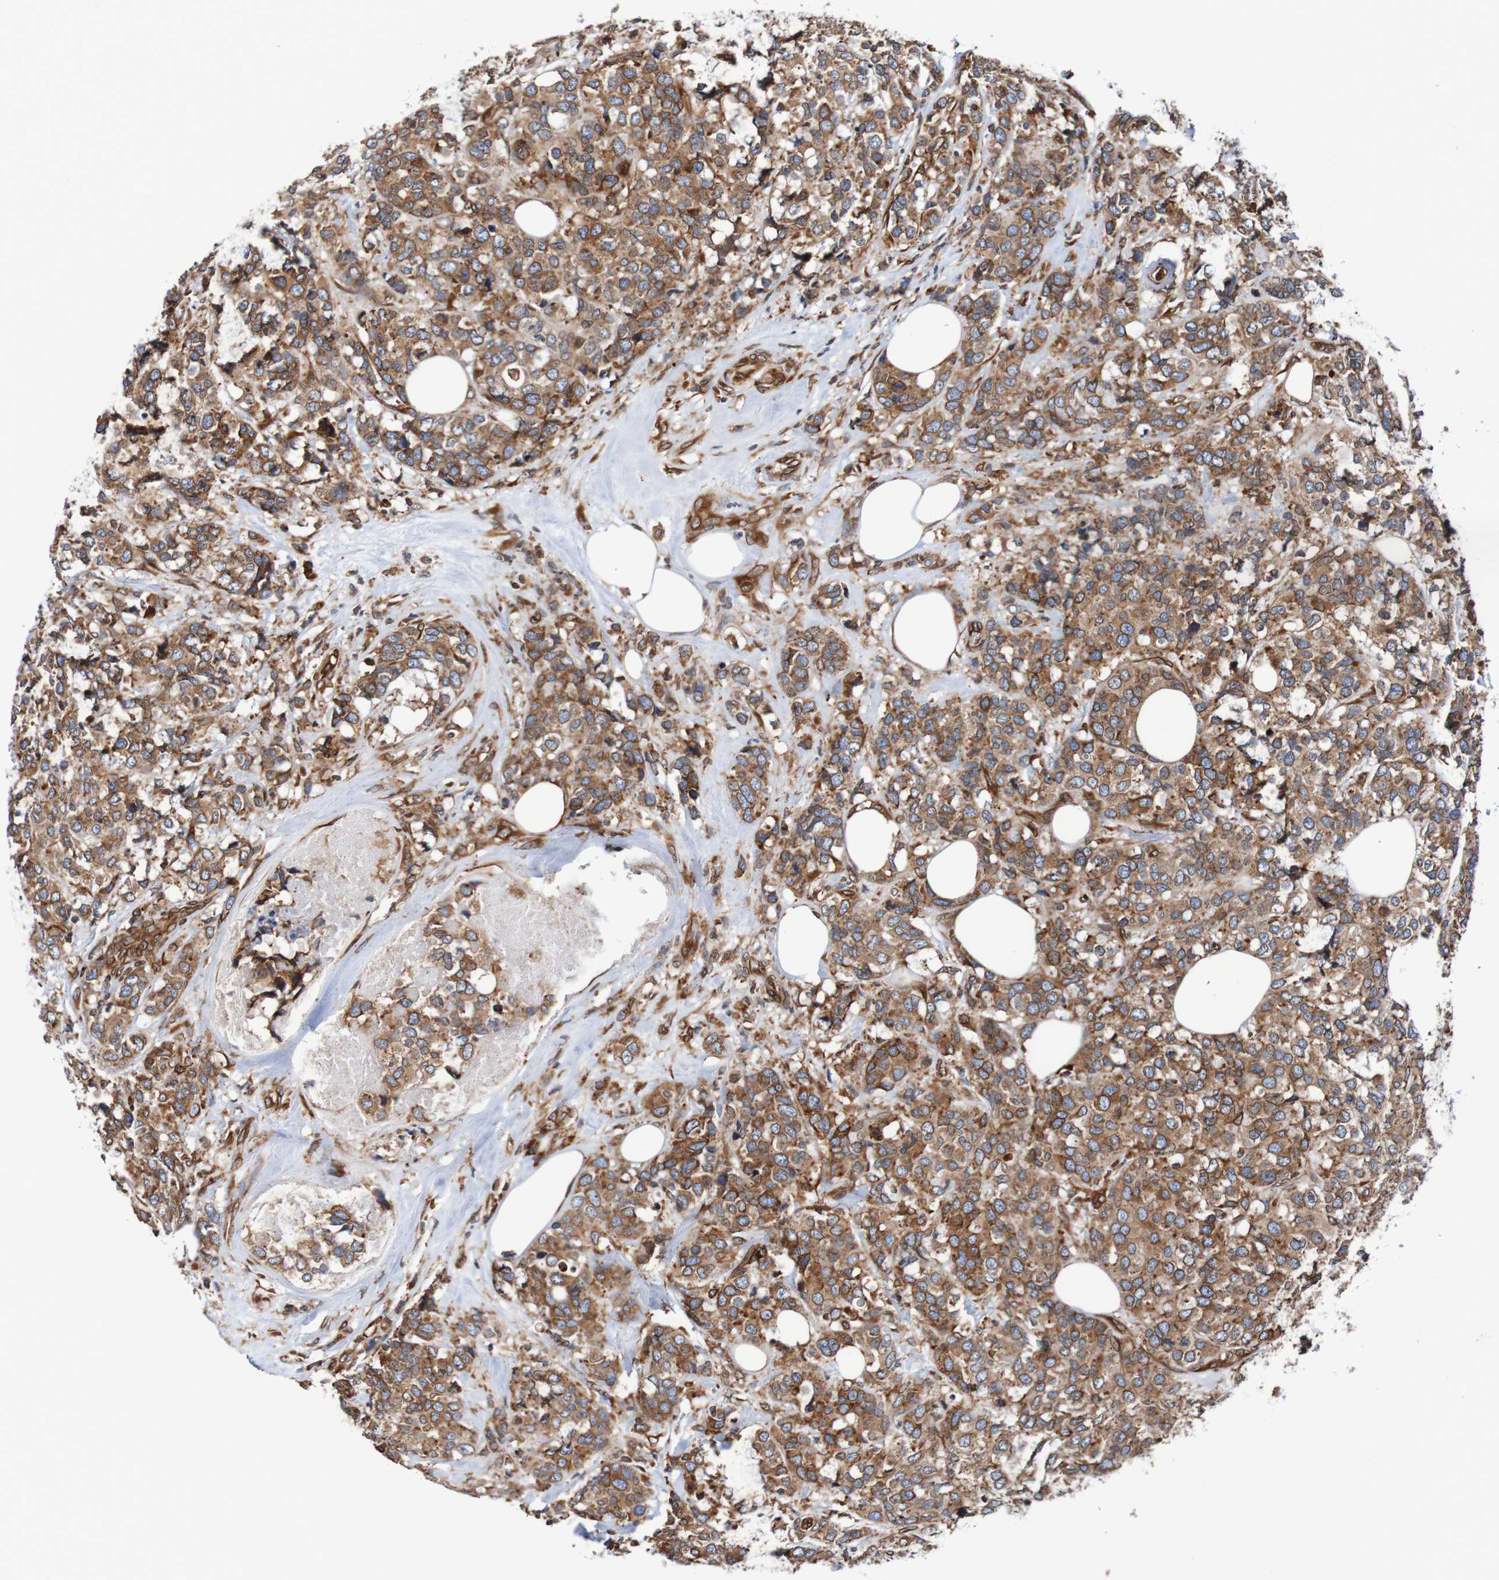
{"staining": {"intensity": "strong", "quantity": ">75%", "location": "cytoplasmic/membranous,nuclear"}, "tissue": "breast cancer", "cell_type": "Tumor cells", "image_type": "cancer", "snomed": [{"axis": "morphology", "description": "Lobular carcinoma"}, {"axis": "topography", "description": "Breast"}], "caption": "An immunohistochemistry (IHC) image of tumor tissue is shown. Protein staining in brown labels strong cytoplasmic/membranous and nuclear positivity in breast cancer within tumor cells.", "gene": "TMEM109", "patient": {"sex": "female", "age": 59}}